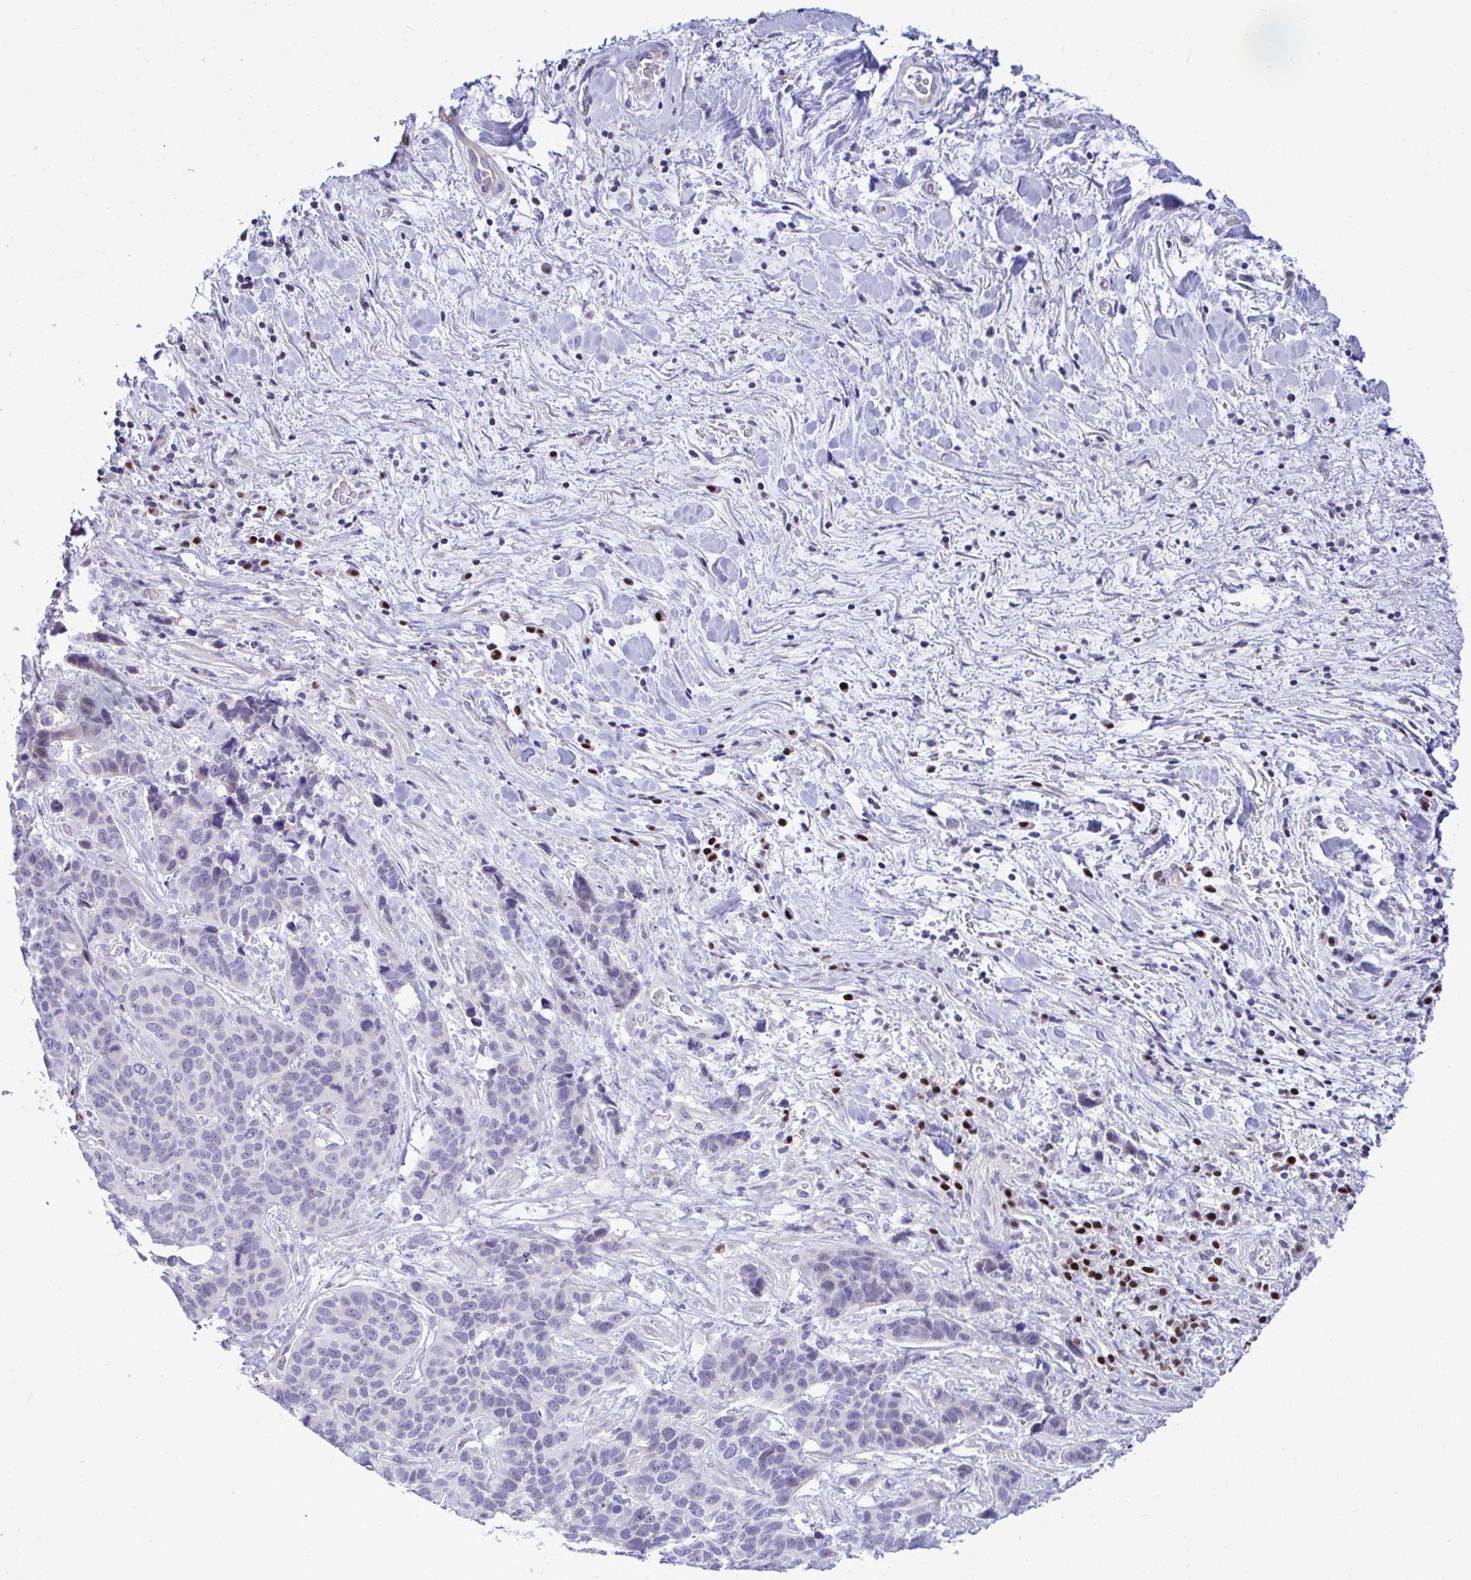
{"staining": {"intensity": "negative", "quantity": "none", "location": "none"}, "tissue": "lung cancer", "cell_type": "Tumor cells", "image_type": "cancer", "snomed": [{"axis": "morphology", "description": "Squamous cell carcinoma, NOS"}, {"axis": "topography", "description": "Lung"}], "caption": "Immunohistochemistry of human lung cancer shows no staining in tumor cells. (IHC, brightfield microscopy, high magnification).", "gene": "SLC25A51", "patient": {"sex": "male", "age": 62}}